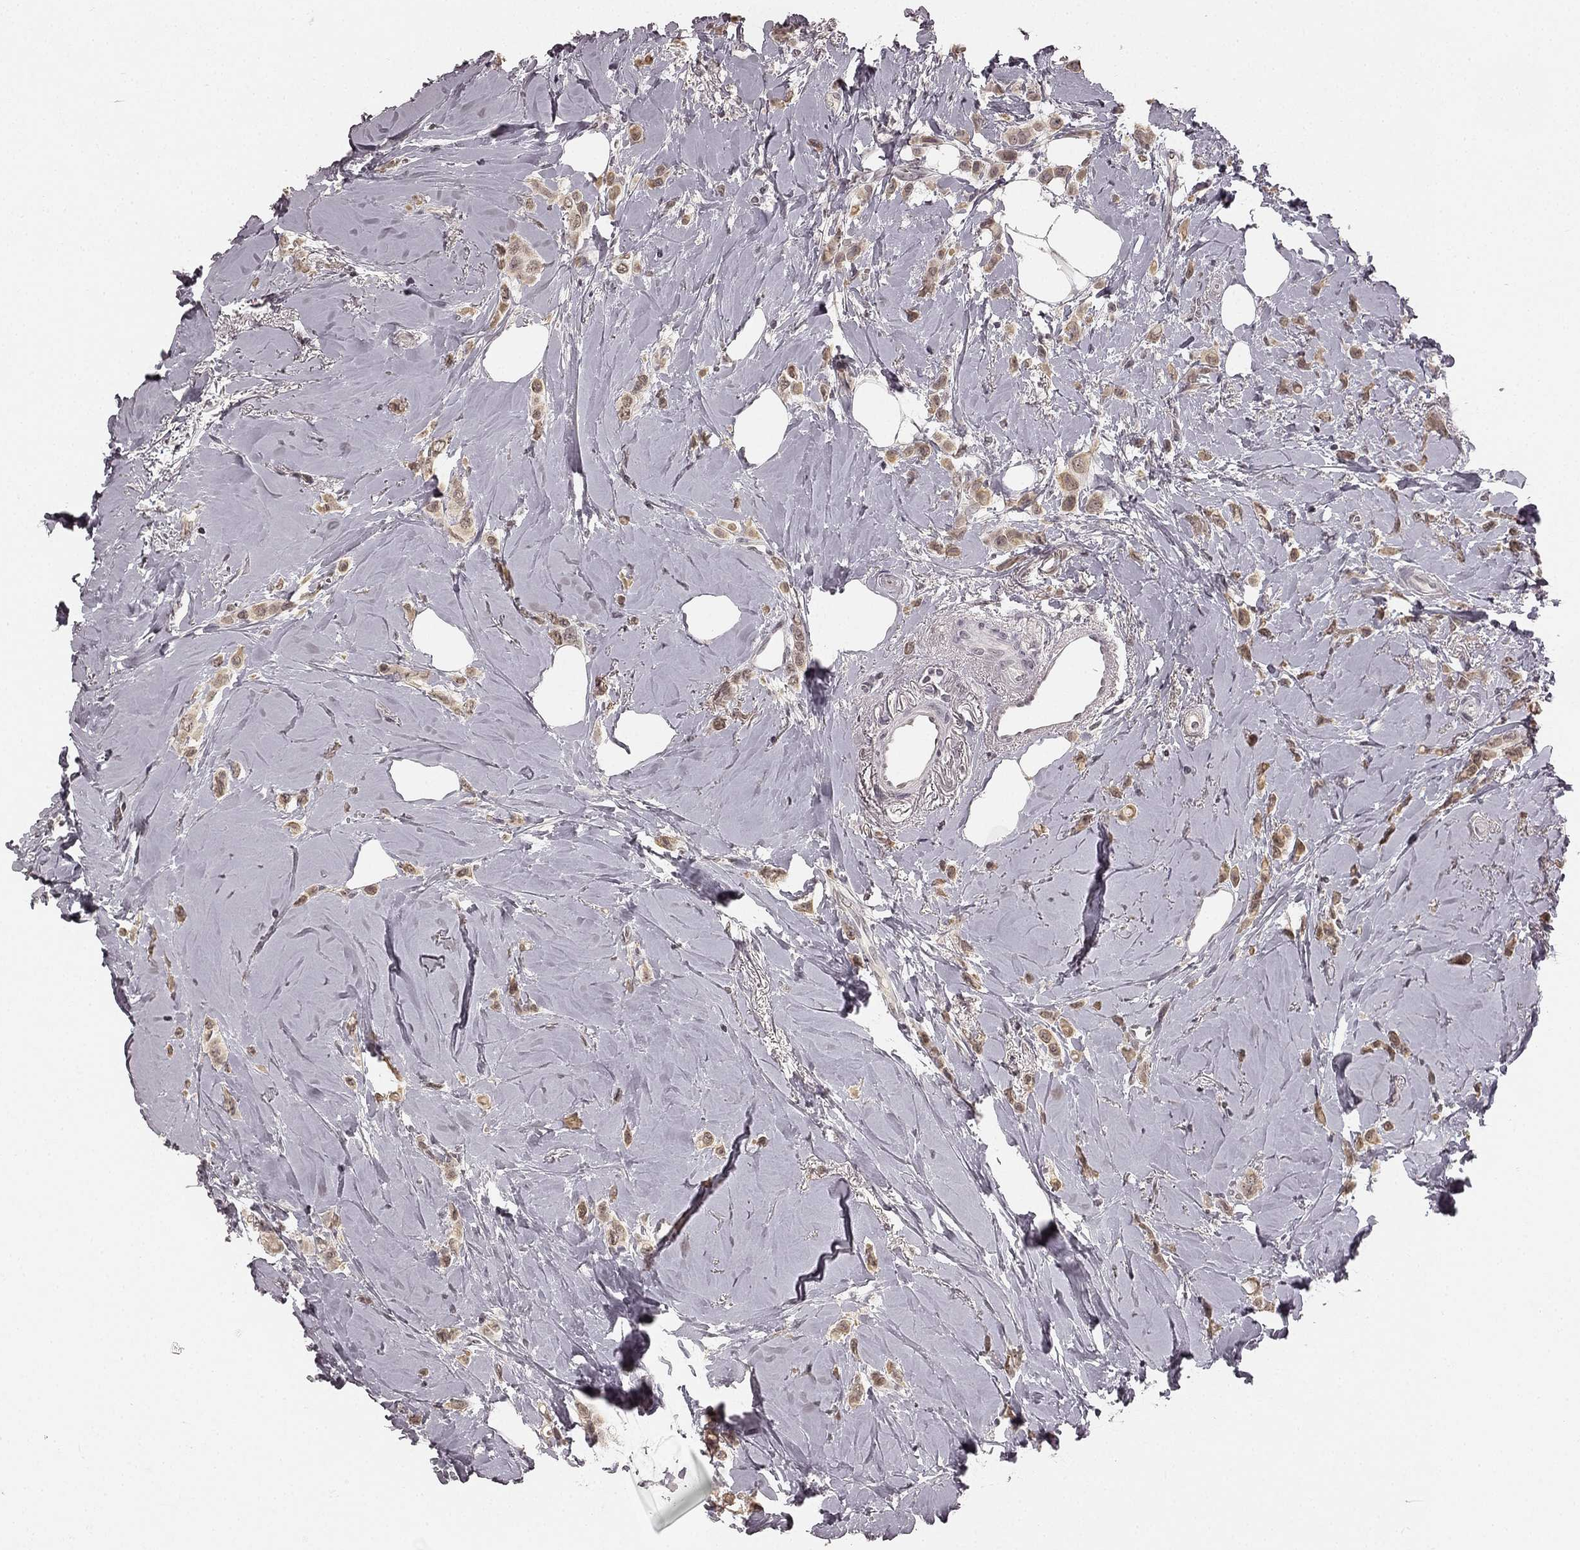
{"staining": {"intensity": "weak", "quantity": "25%-75%", "location": "cytoplasmic/membranous"}, "tissue": "breast cancer", "cell_type": "Tumor cells", "image_type": "cancer", "snomed": [{"axis": "morphology", "description": "Lobular carcinoma"}, {"axis": "topography", "description": "Breast"}], "caption": "Immunohistochemistry (IHC) image of human breast cancer stained for a protein (brown), which demonstrates low levels of weak cytoplasmic/membranous staining in about 25%-75% of tumor cells.", "gene": "HCN4", "patient": {"sex": "female", "age": 66}}